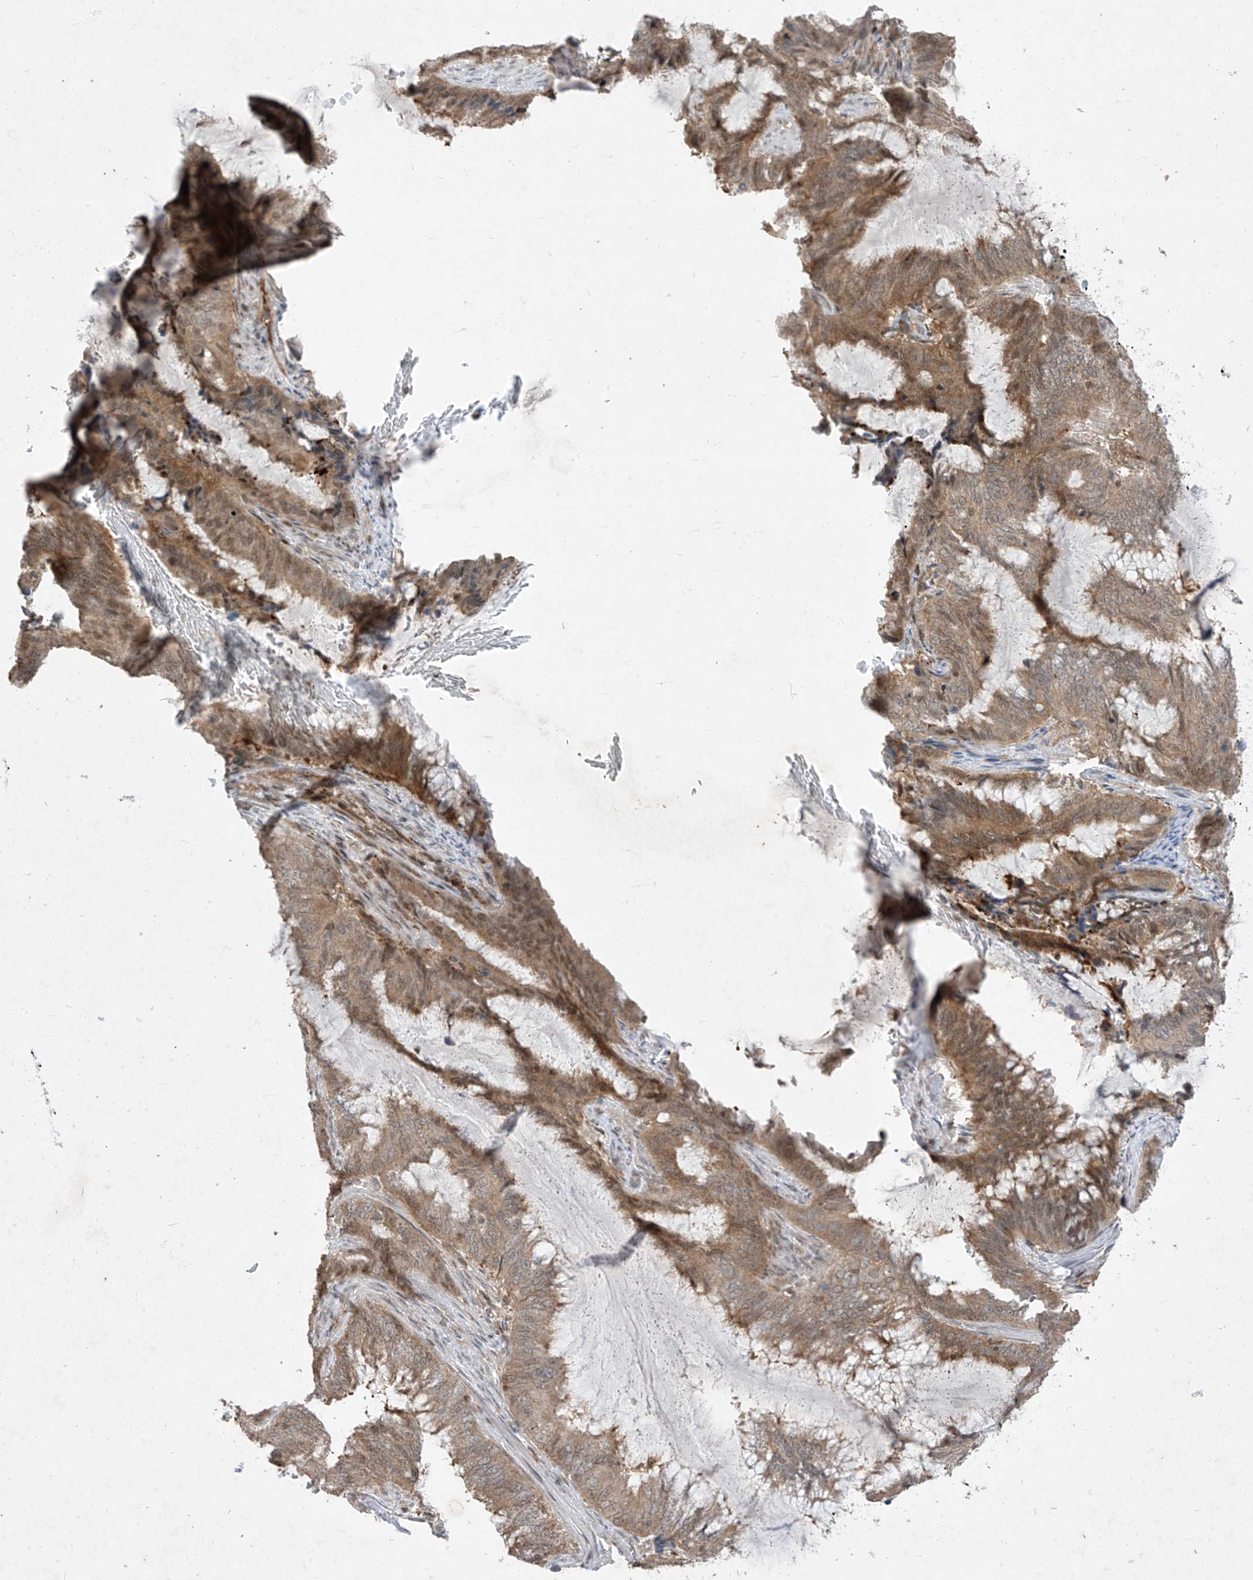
{"staining": {"intensity": "moderate", "quantity": "25%-75%", "location": "cytoplasmic/membranous,nuclear"}, "tissue": "endometrial cancer", "cell_type": "Tumor cells", "image_type": "cancer", "snomed": [{"axis": "morphology", "description": "Adenocarcinoma, NOS"}, {"axis": "topography", "description": "Endometrium"}], "caption": "About 25%-75% of tumor cells in human adenocarcinoma (endometrial) show moderate cytoplasmic/membranous and nuclear protein expression as visualized by brown immunohistochemical staining.", "gene": "ZNF358", "patient": {"sex": "female", "age": 51}}